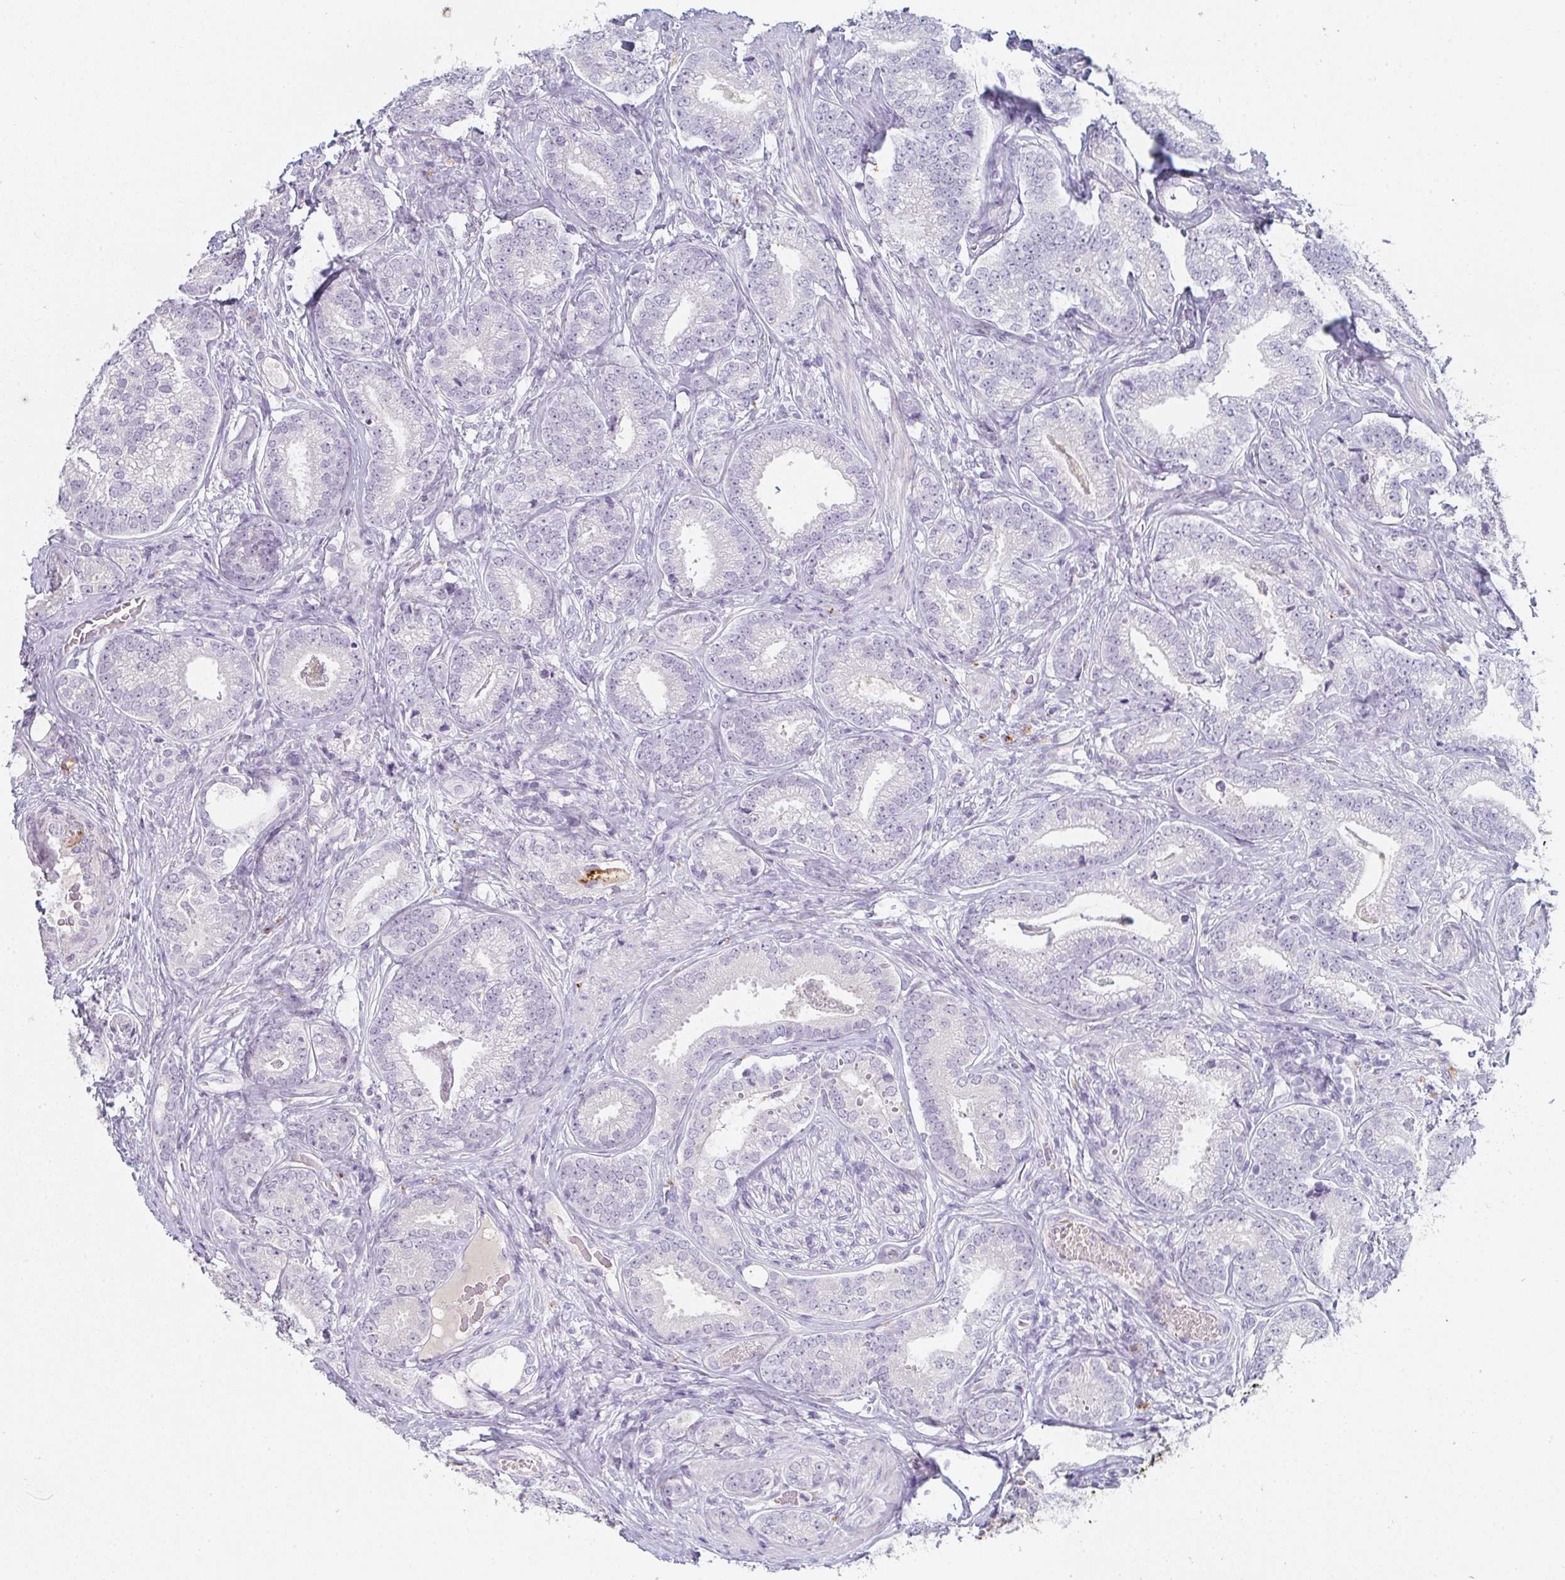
{"staining": {"intensity": "negative", "quantity": "none", "location": "none"}, "tissue": "prostate cancer", "cell_type": "Tumor cells", "image_type": "cancer", "snomed": [{"axis": "morphology", "description": "Adenocarcinoma, Low grade"}, {"axis": "topography", "description": "Prostate"}], "caption": "High power microscopy image of an immunohistochemistry image of prostate adenocarcinoma (low-grade), revealing no significant expression in tumor cells.", "gene": "C1QTNF8", "patient": {"sex": "male", "age": 63}}